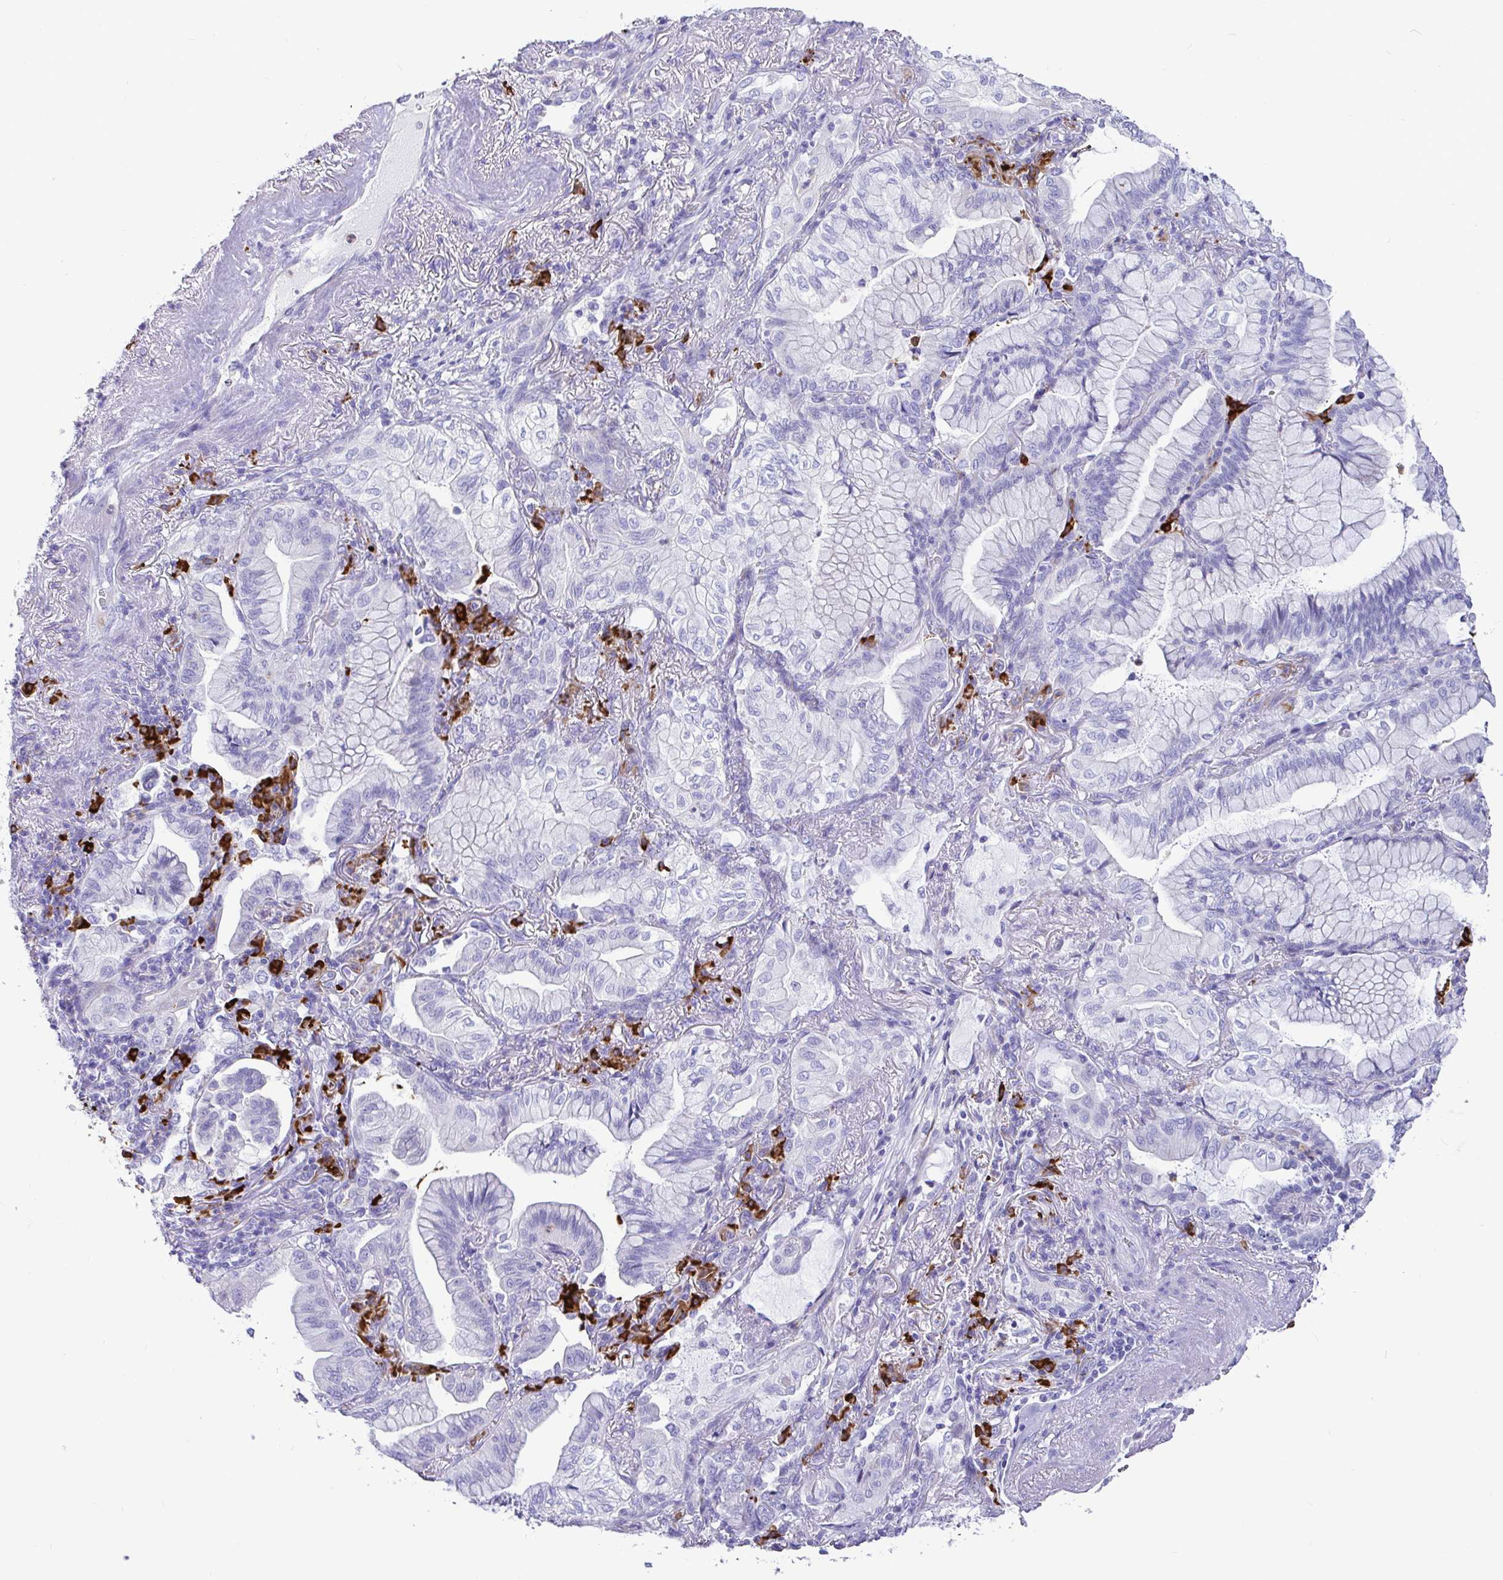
{"staining": {"intensity": "negative", "quantity": "none", "location": "none"}, "tissue": "lung cancer", "cell_type": "Tumor cells", "image_type": "cancer", "snomed": [{"axis": "morphology", "description": "Adenocarcinoma, NOS"}, {"axis": "topography", "description": "Lung"}], "caption": "This is an immunohistochemistry (IHC) histopathology image of lung adenocarcinoma. There is no positivity in tumor cells.", "gene": "CCDC62", "patient": {"sex": "male", "age": 77}}